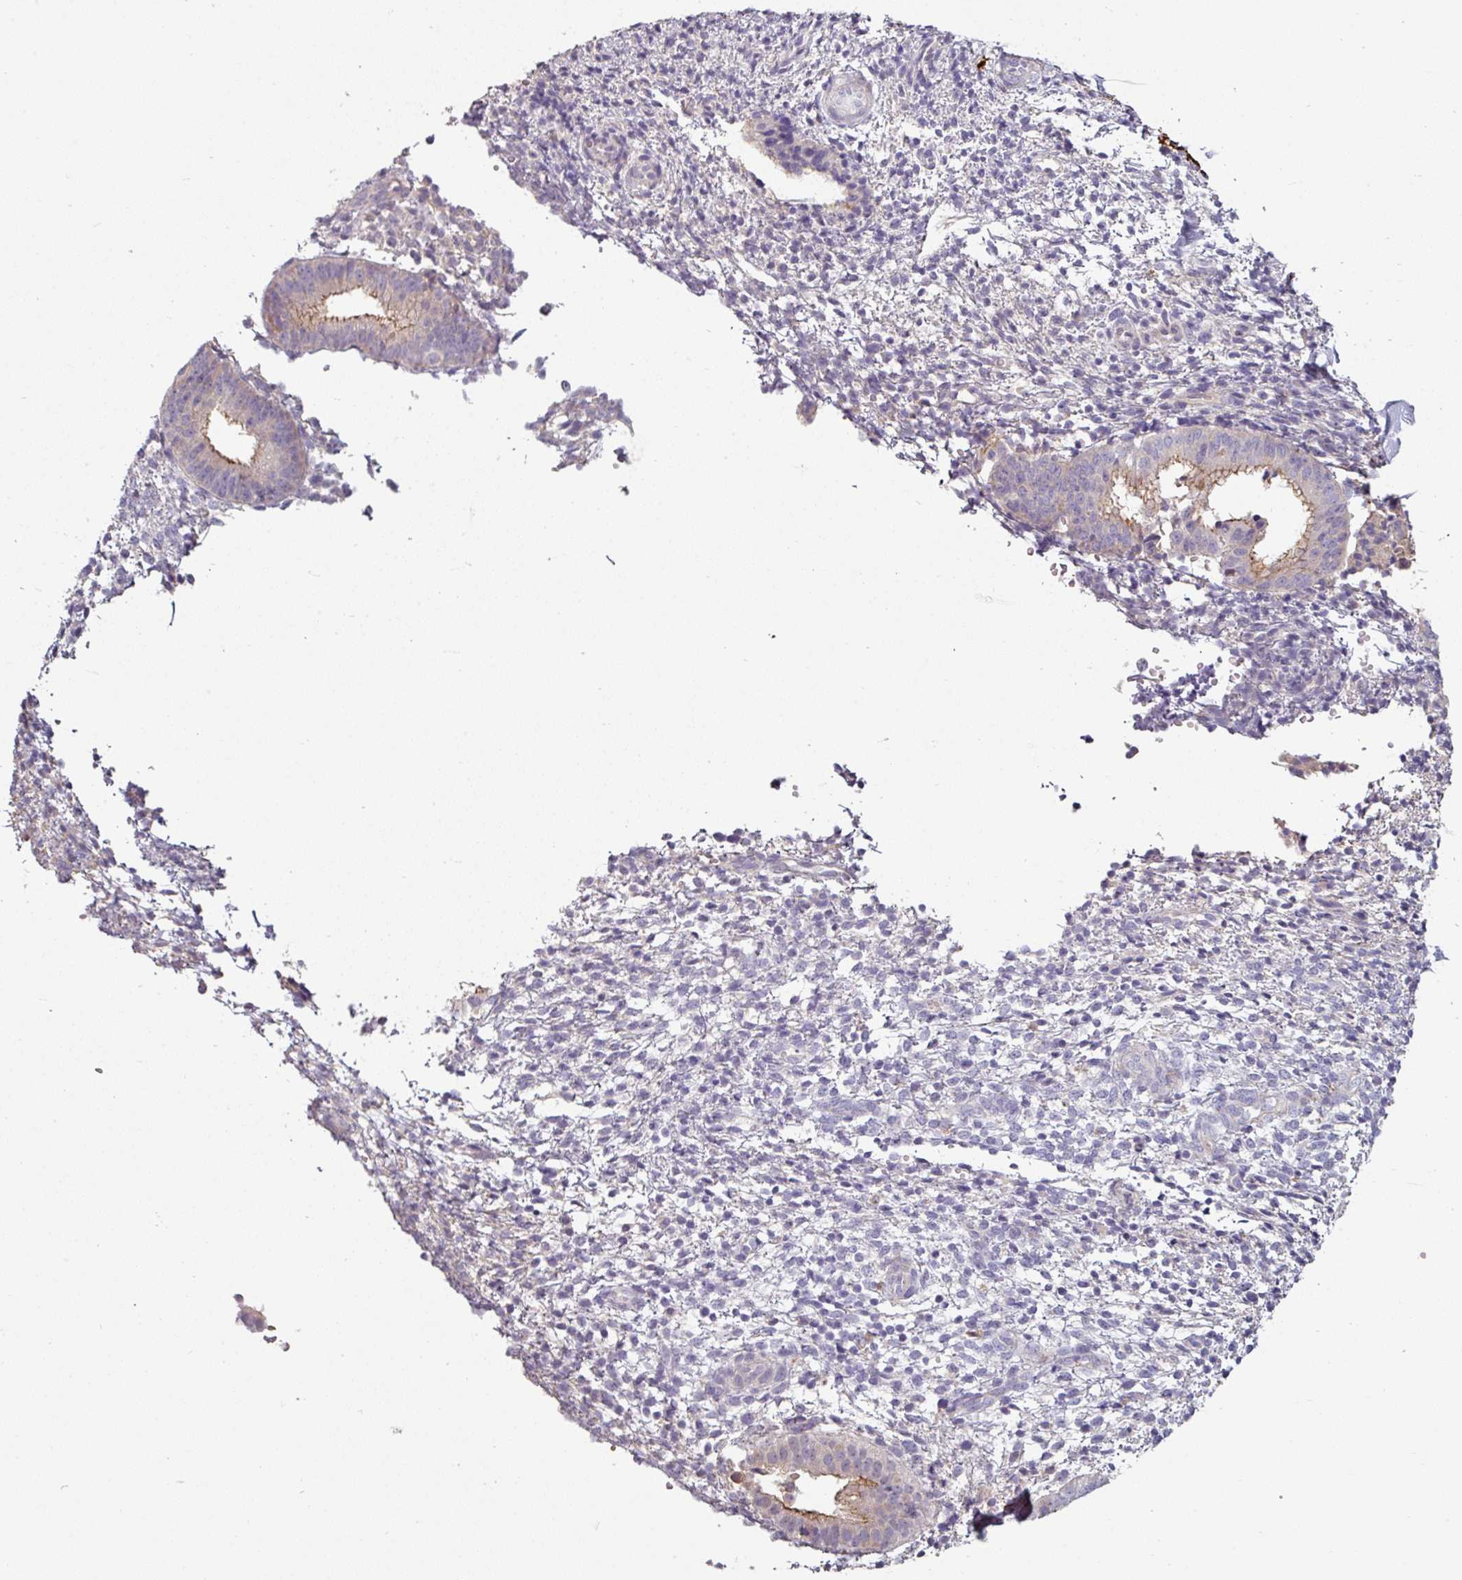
{"staining": {"intensity": "negative", "quantity": "none", "location": "none"}, "tissue": "endometrium", "cell_type": "Cells in endometrial stroma", "image_type": "normal", "snomed": [{"axis": "morphology", "description": "Normal tissue, NOS"}, {"axis": "topography", "description": "Endometrium"}], "caption": "Immunohistochemistry of normal endometrium shows no positivity in cells in endometrial stroma. (Immunohistochemistry (ihc), brightfield microscopy, high magnification).", "gene": "MTMR14", "patient": {"sex": "female", "age": 49}}